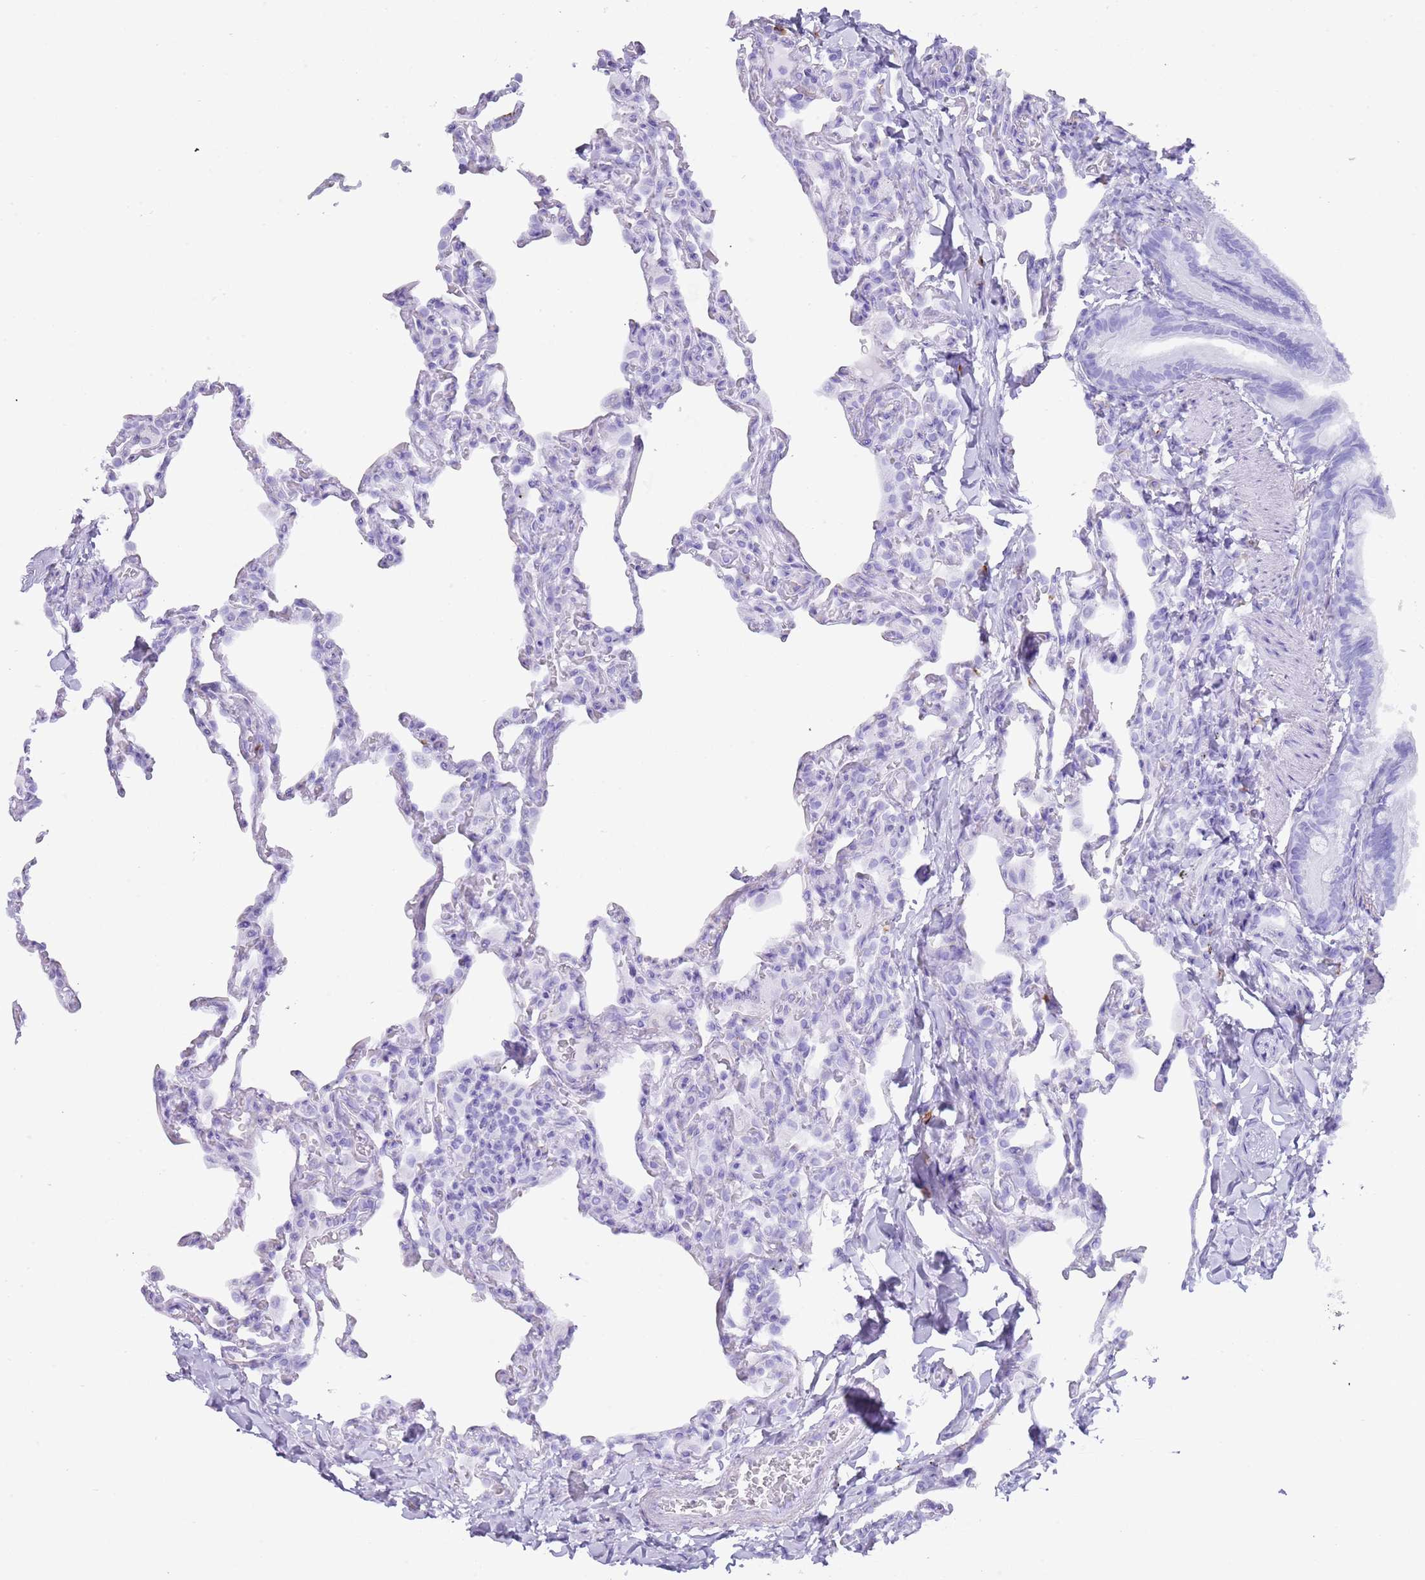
{"staining": {"intensity": "negative", "quantity": "none", "location": "none"}, "tissue": "lung", "cell_type": "Alveolar cells", "image_type": "normal", "snomed": [{"axis": "morphology", "description": "Normal tissue, NOS"}, {"axis": "topography", "description": "Lung"}], "caption": "Immunohistochemistry (IHC) histopathology image of normal lung: human lung stained with DAB displays no significant protein positivity in alveolar cells. Nuclei are stained in blue.", "gene": "MYADML2", "patient": {"sex": "male", "age": 20}}